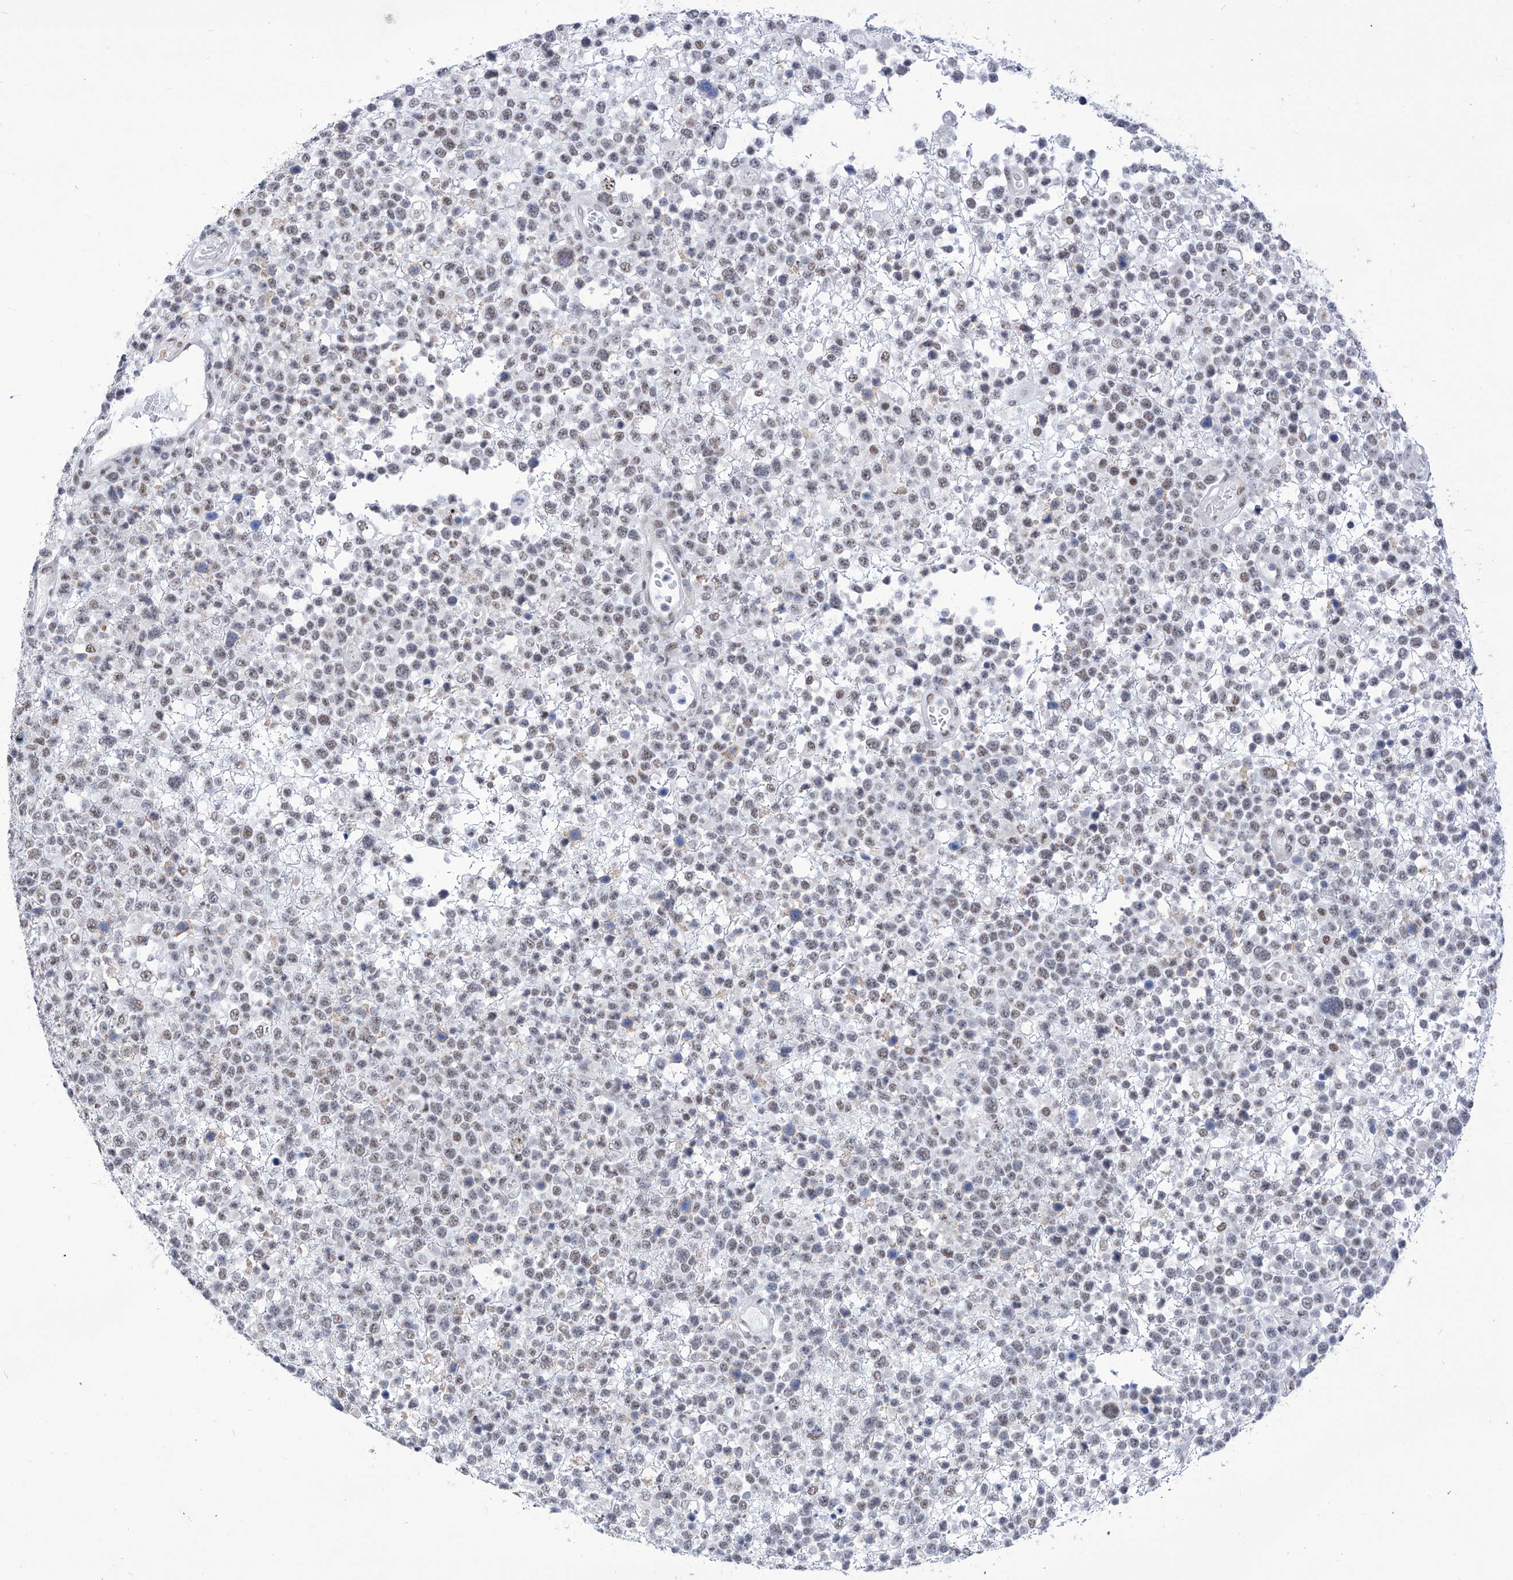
{"staining": {"intensity": "weak", "quantity": "25%-75%", "location": "nuclear"}, "tissue": "lymphoma", "cell_type": "Tumor cells", "image_type": "cancer", "snomed": [{"axis": "morphology", "description": "Malignant lymphoma, non-Hodgkin's type, High grade"}, {"axis": "topography", "description": "Colon"}], "caption": "Tumor cells demonstrate low levels of weak nuclear expression in approximately 25%-75% of cells in lymphoma.", "gene": "SART1", "patient": {"sex": "female", "age": 53}}